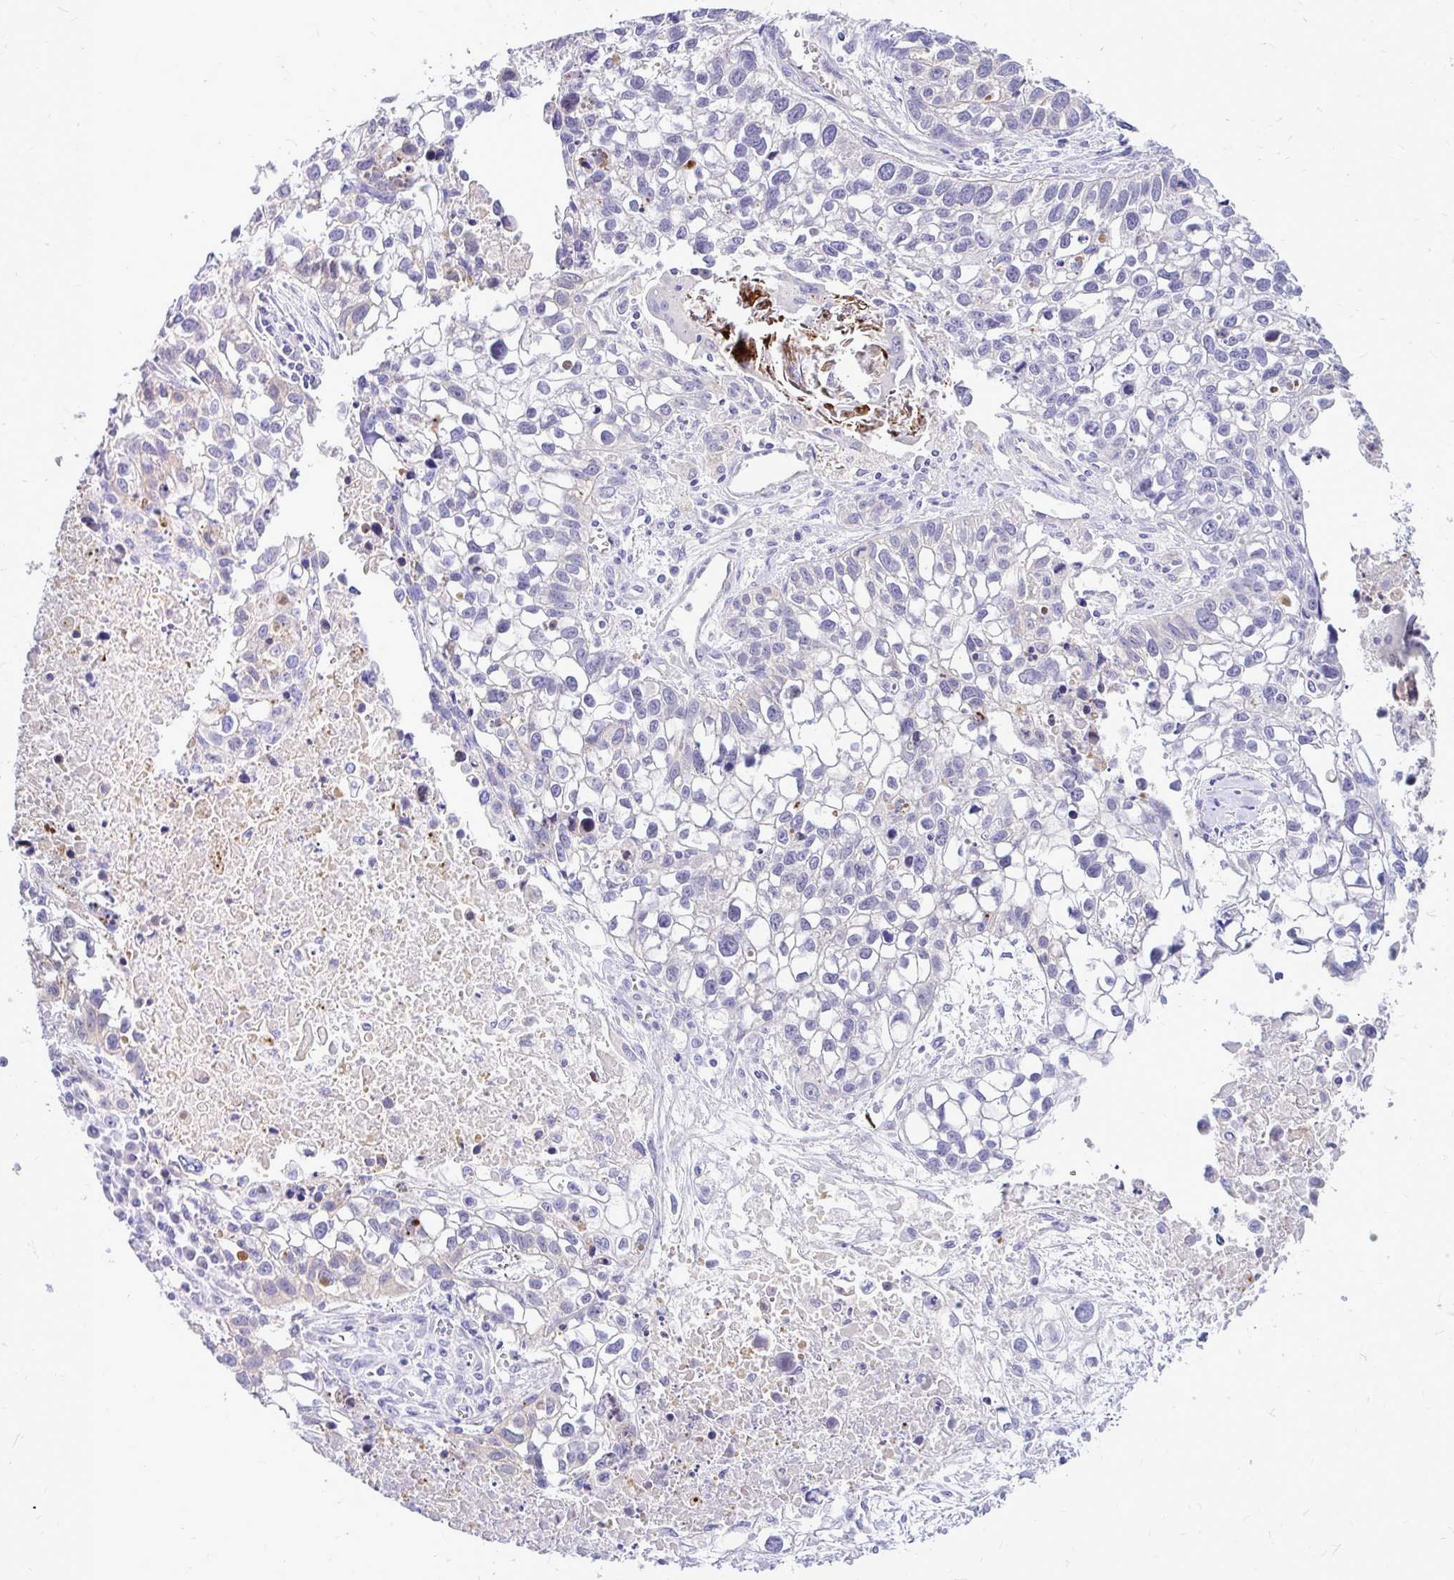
{"staining": {"intensity": "weak", "quantity": "<25%", "location": "cytoplasmic/membranous"}, "tissue": "lung cancer", "cell_type": "Tumor cells", "image_type": "cancer", "snomed": [{"axis": "morphology", "description": "Squamous cell carcinoma, NOS"}, {"axis": "topography", "description": "Lung"}], "caption": "Squamous cell carcinoma (lung) stained for a protein using immunohistochemistry (IHC) exhibits no expression tumor cells.", "gene": "MAP1LC3A", "patient": {"sex": "male", "age": 74}}